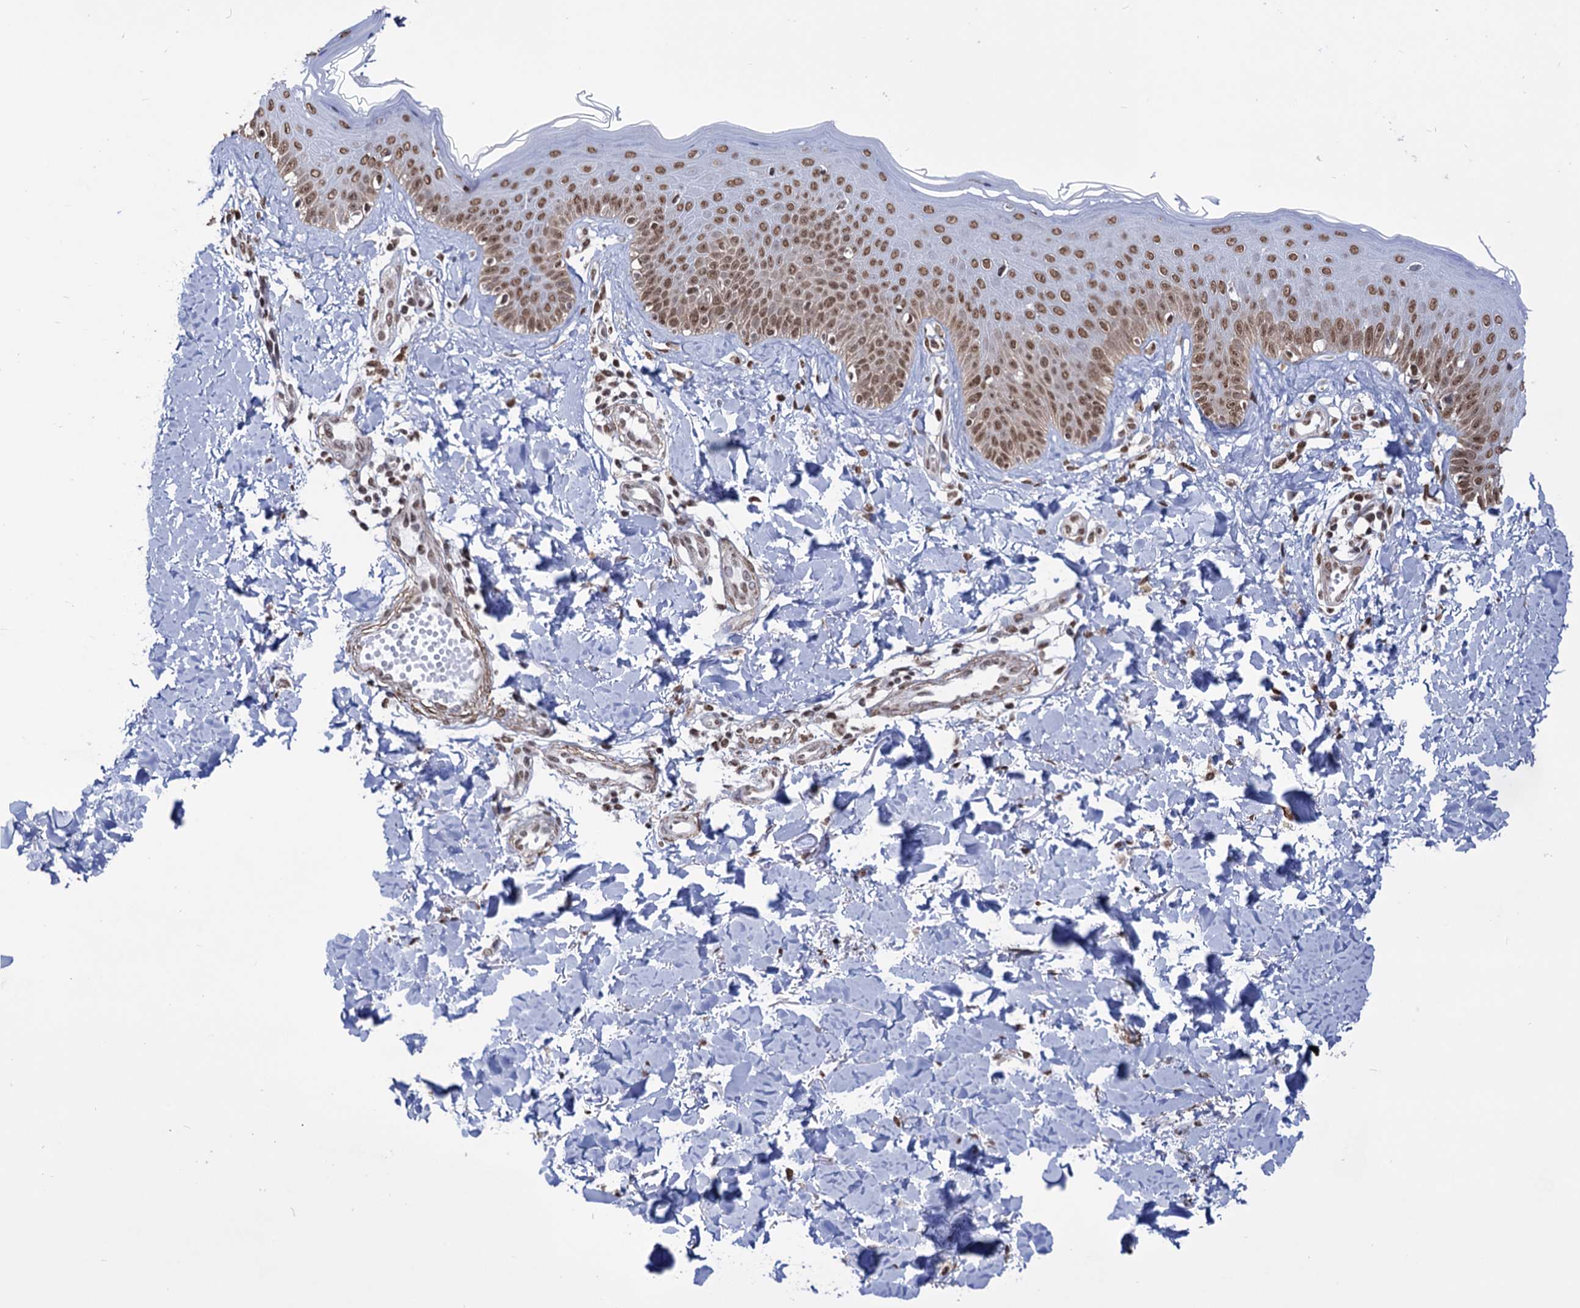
{"staining": {"intensity": "moderate", "quantity": ">75%", "location": "nuclear"}, "tissue": "skin", "cell_type": "Fibroblasts", "image_type": "normal", "snomed": [{"axis": "morphology", "description": "Normal tissue, NOS"}, {"axis": "topography", "description": "Skin"}], "caption": "Fibroblasts display moderate nuclear expression in approximately >75% of cells in unremarkable skin.", "gene": "ABHD10", "patient": {"sex": "male", "age": 52}}